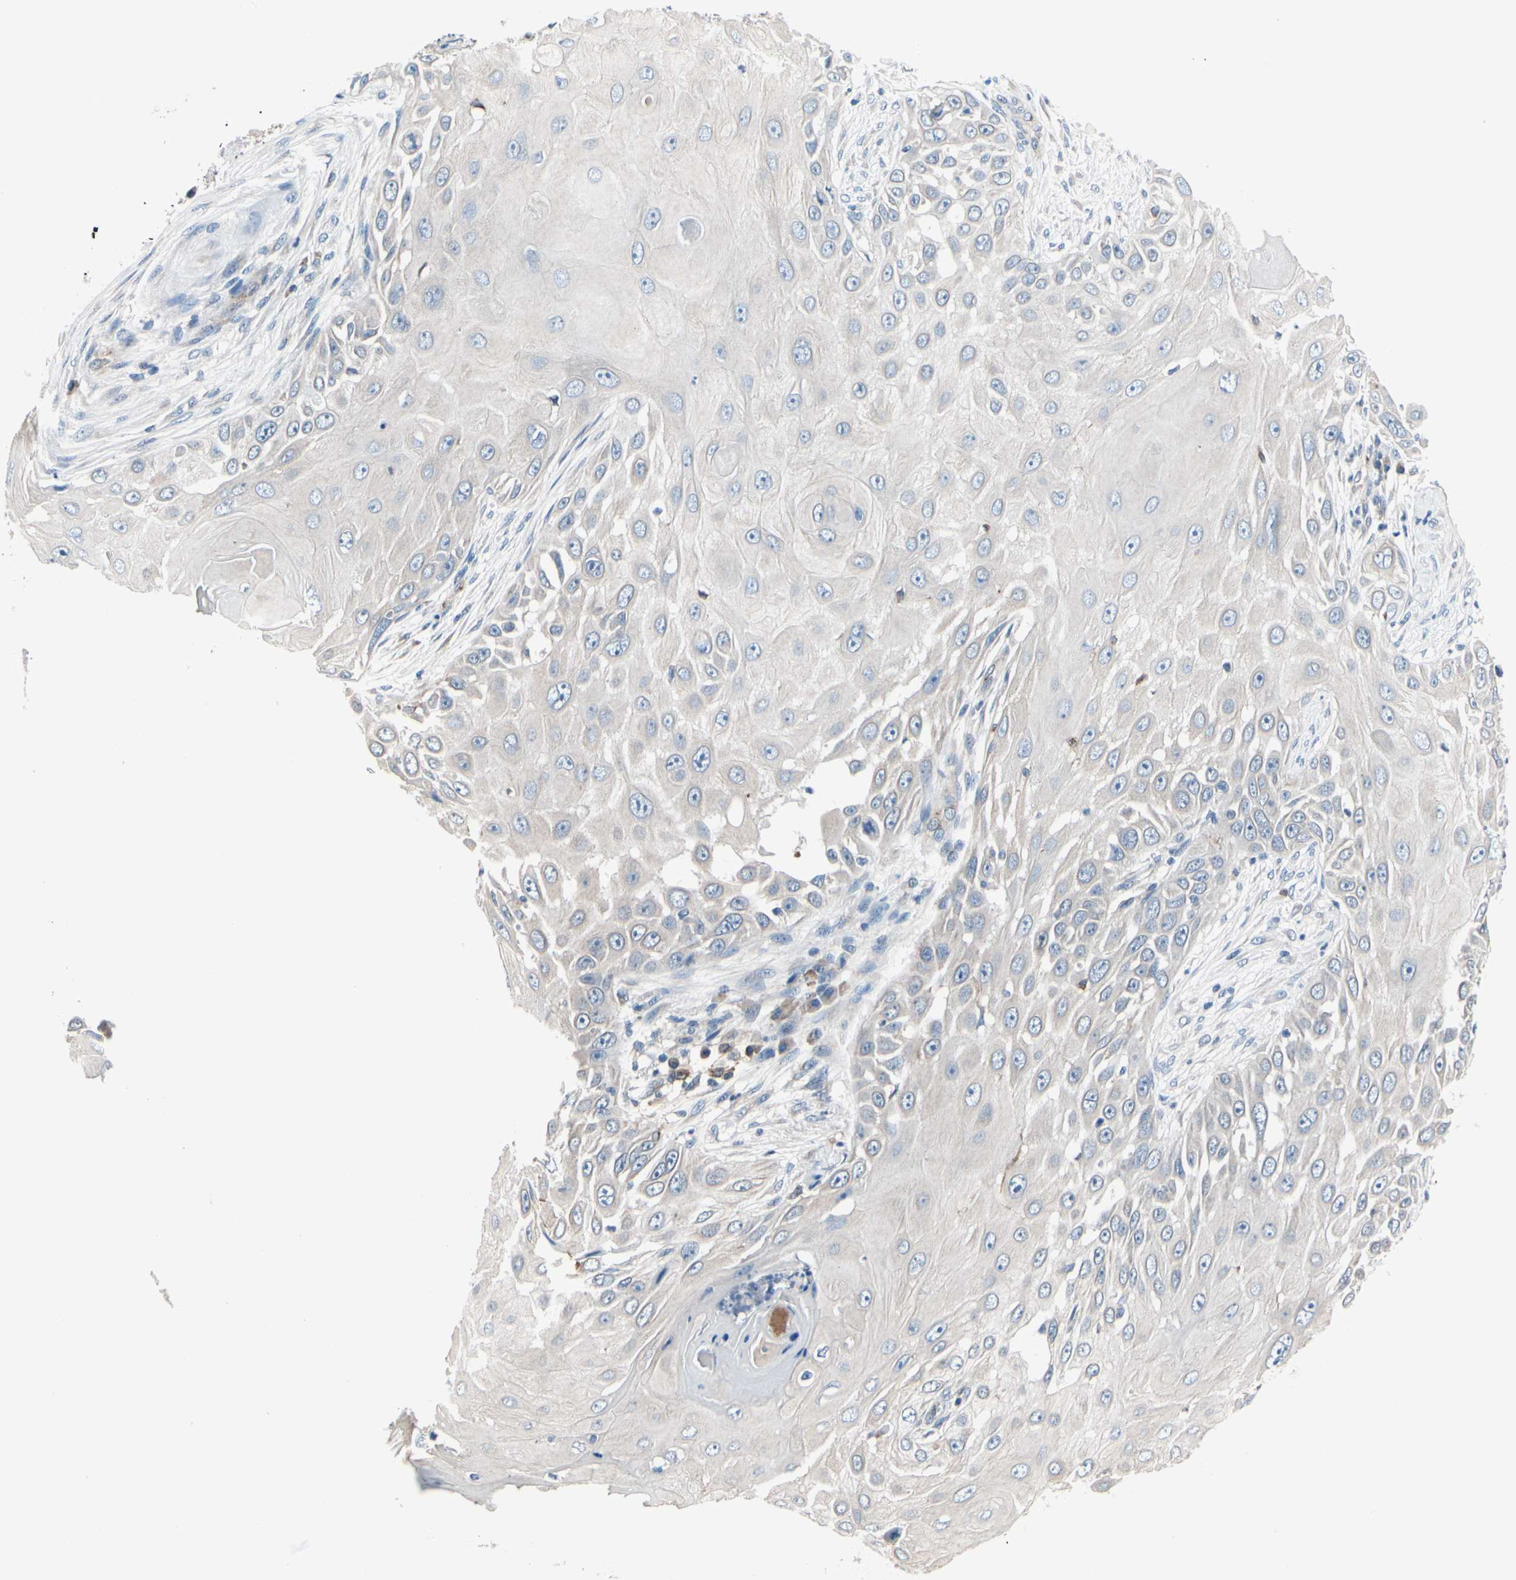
{"staining": {"intensity": "negative", "quantity": "none", "location": "none"}, "tissue": "skin cancer", "cell_type": "Tumor cells", "image_type": "cancer", "snomed": [{"axis": "morphology", "description": "Squamous cell carcinoma, NOS"}, {"axis": "topography", "description": "Skin"}], "caption": "IHC histopathology image of human squamous cell carcinoma (skin) stained for a protein (brown), which shows no expression in tumor cells. Brightfield microscopy of immunohistochemistry (IHC) stained with DAB (3,3'-diaminobenzidine) (brown) and hematoxylin (blue), captured at high magnification.", "gene": "PRKAR2B", "patient": {"sex": "female", "age": 44}}